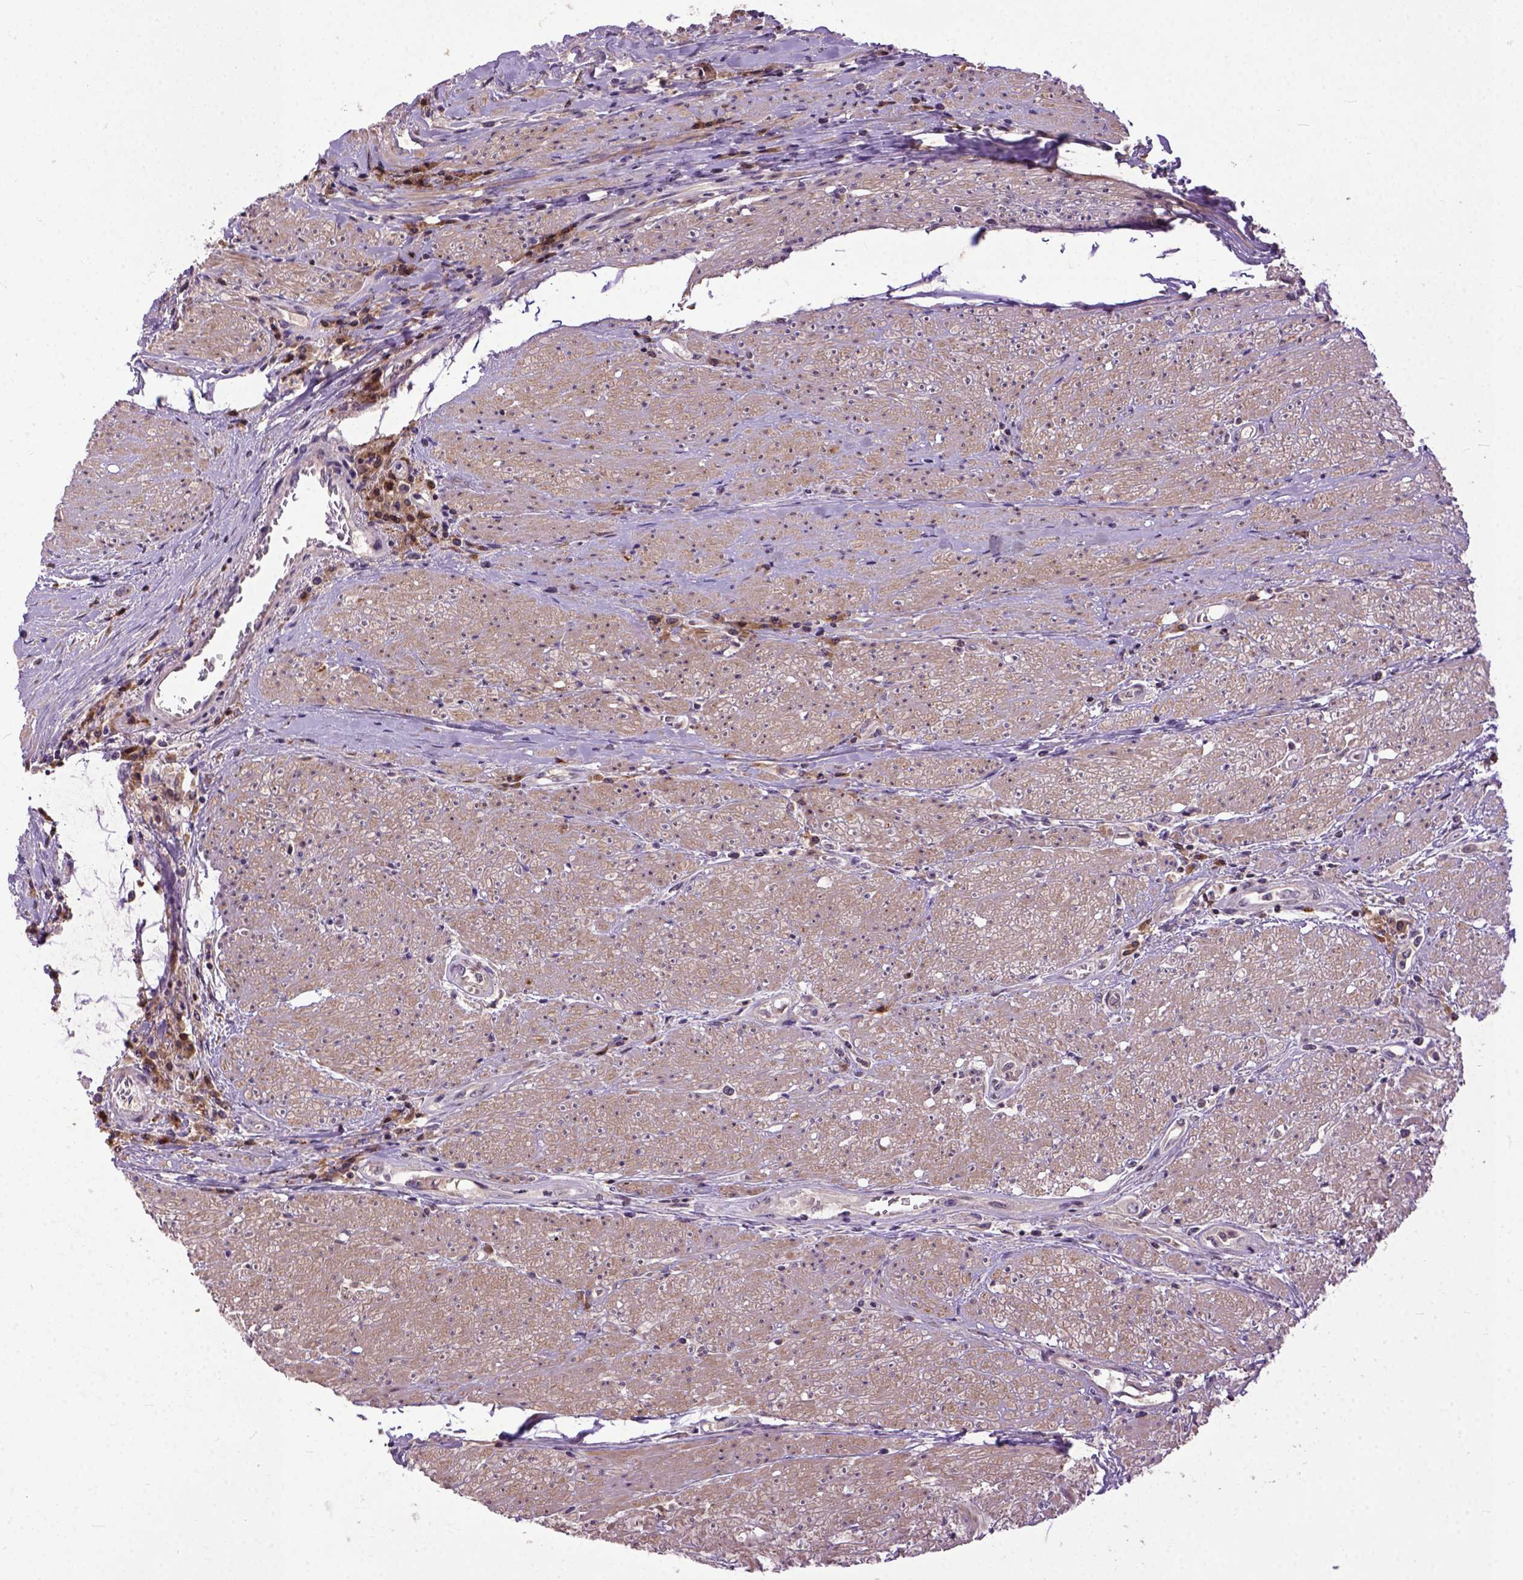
{"staining": {"intensity": "negative", "quantity": "none", "location": "none"}, "tissue": "colorectal cancer", "cell_type": "Tumor cells", "image_type": "cancer", "snomed": [{"axis": "morphology", "description": "Adenocarcinoma, NOS"}, {"axis": "topography", "description": "Rectum"}], "caption": "Tumor cells show no significant staining in colorectal adenocarcinoma.", "gene": "CPNE1", "patient": {"sex": "male", "age": 59}}